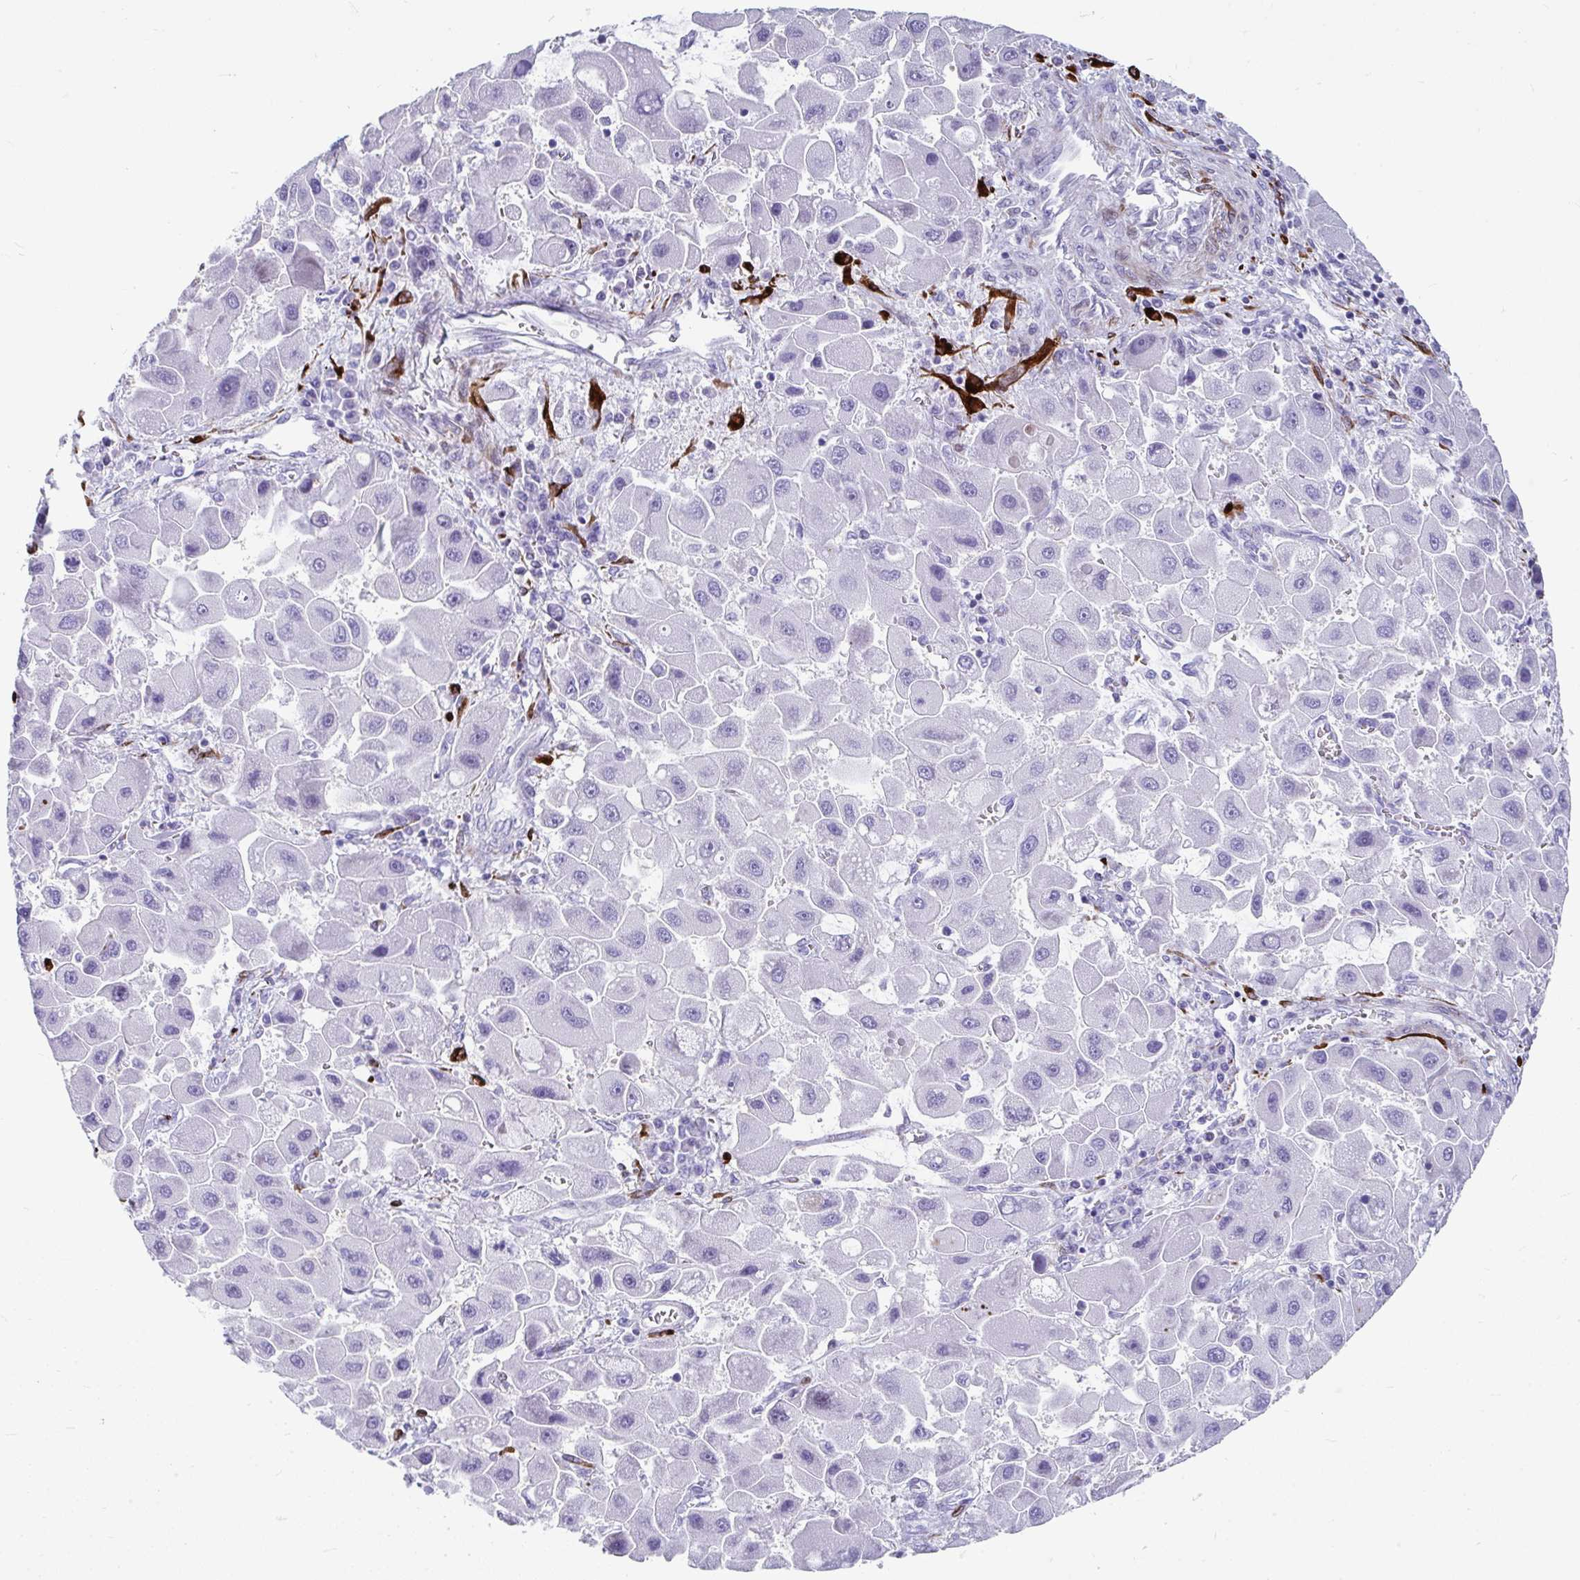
{"staining": {"intensity": "negative", "quantity": "none", "location": "none"}, "tissue": "liver cancer", "cell_type": "Tumor cells", "image_type": "cancer", "snomed": [{"axis": "morphology", "description": "Carcinoma, Hepatocellular, NOS"}, {"axis": "topography", "description": "Liver"}], "caption": "DAB immunohistochemical staining of liver cancer (hepatocellular carcinoma) demonstrates no significant positivity in tumor cells.", "gene": "GRXCR2", "patient": {"sex": "male", "age": 24}}